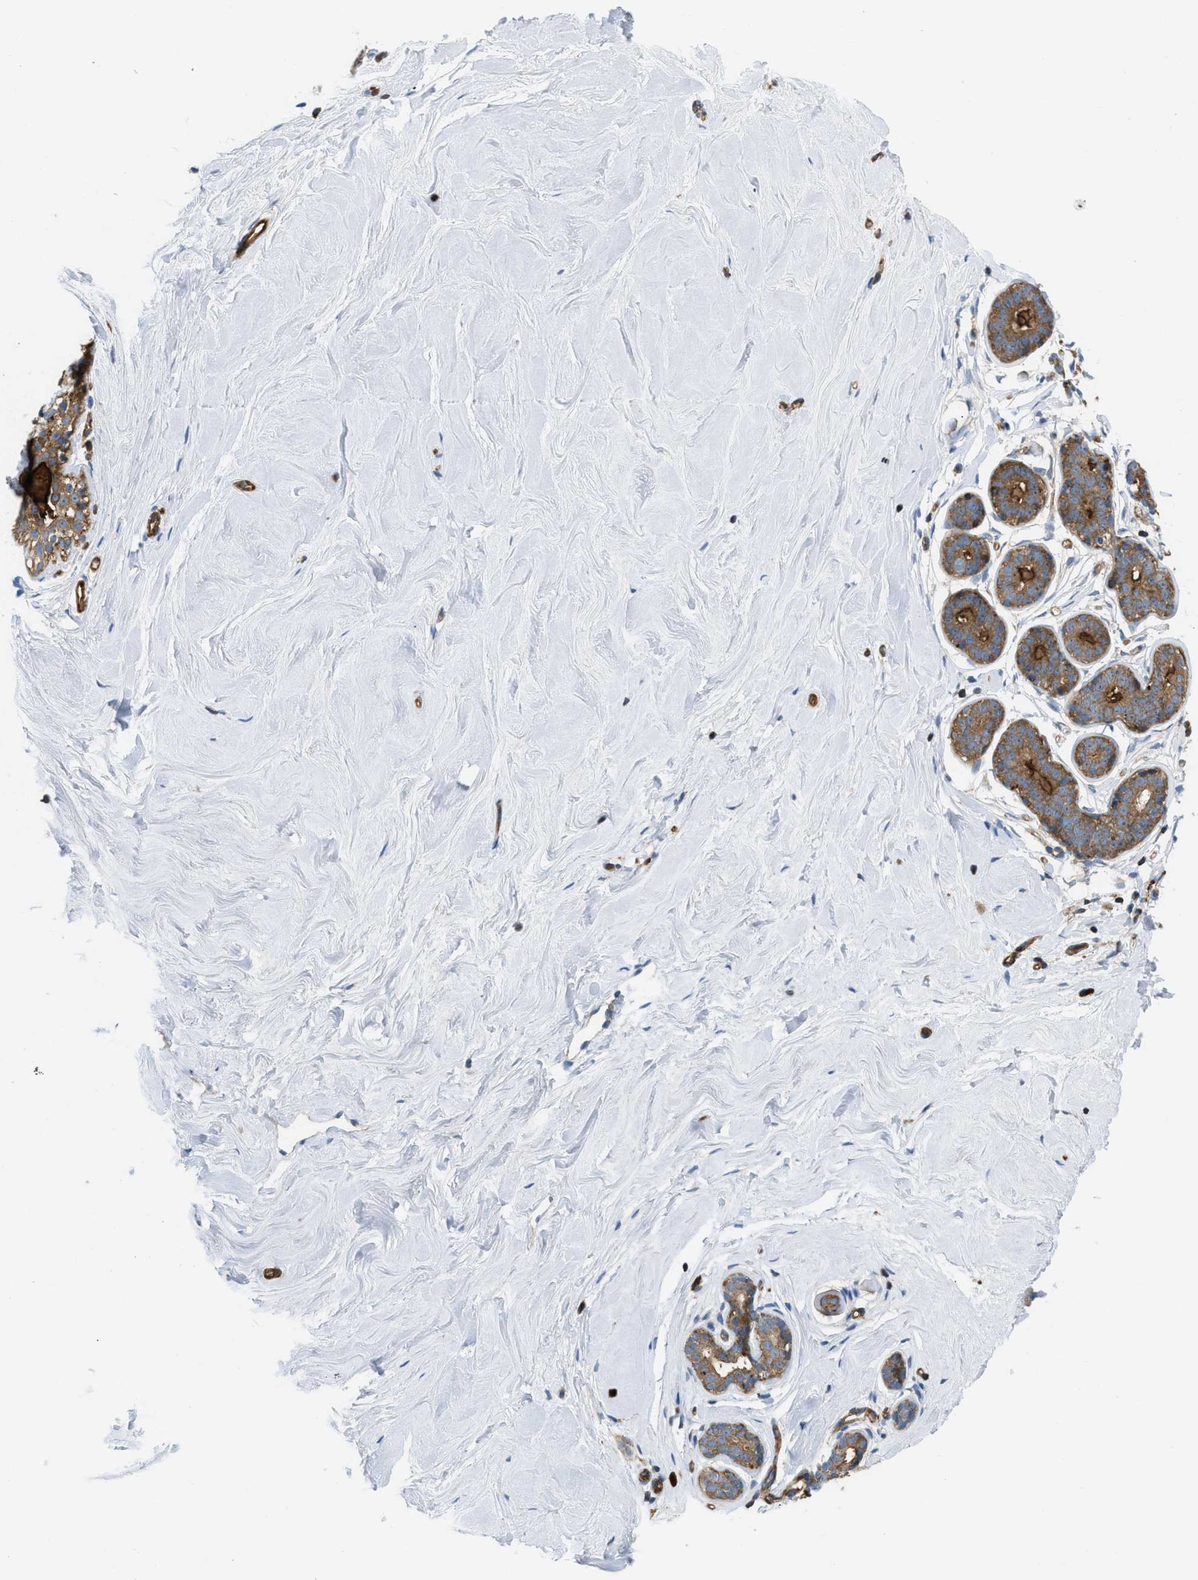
{"staining": {"intensity": "moderate", "quantity": ">75%", "location": "cytoplasmic/membranous"}, "tissue": "breast", "cell_type": "Glandular cells", "image_type": "normal", "snomed": [{"axis": "morphology", "description": "Normal tissue, NOS"}, {"axis": "topography", "description": "Breast"}], "caption": "Immunohistochemistry (DAB (3,3'-diaminobenzidine)) staining of unremarkable breast displays moderate cytoplasmic/membranous protein positivity in approximately >75% of glandular cells. Using DAB (brown) and hematoxylin (blue) stains, captured at high magnification using brightfield microscopy.", "gene": "ATP2A3", "patient": {"sex": "female", "age": 22}}